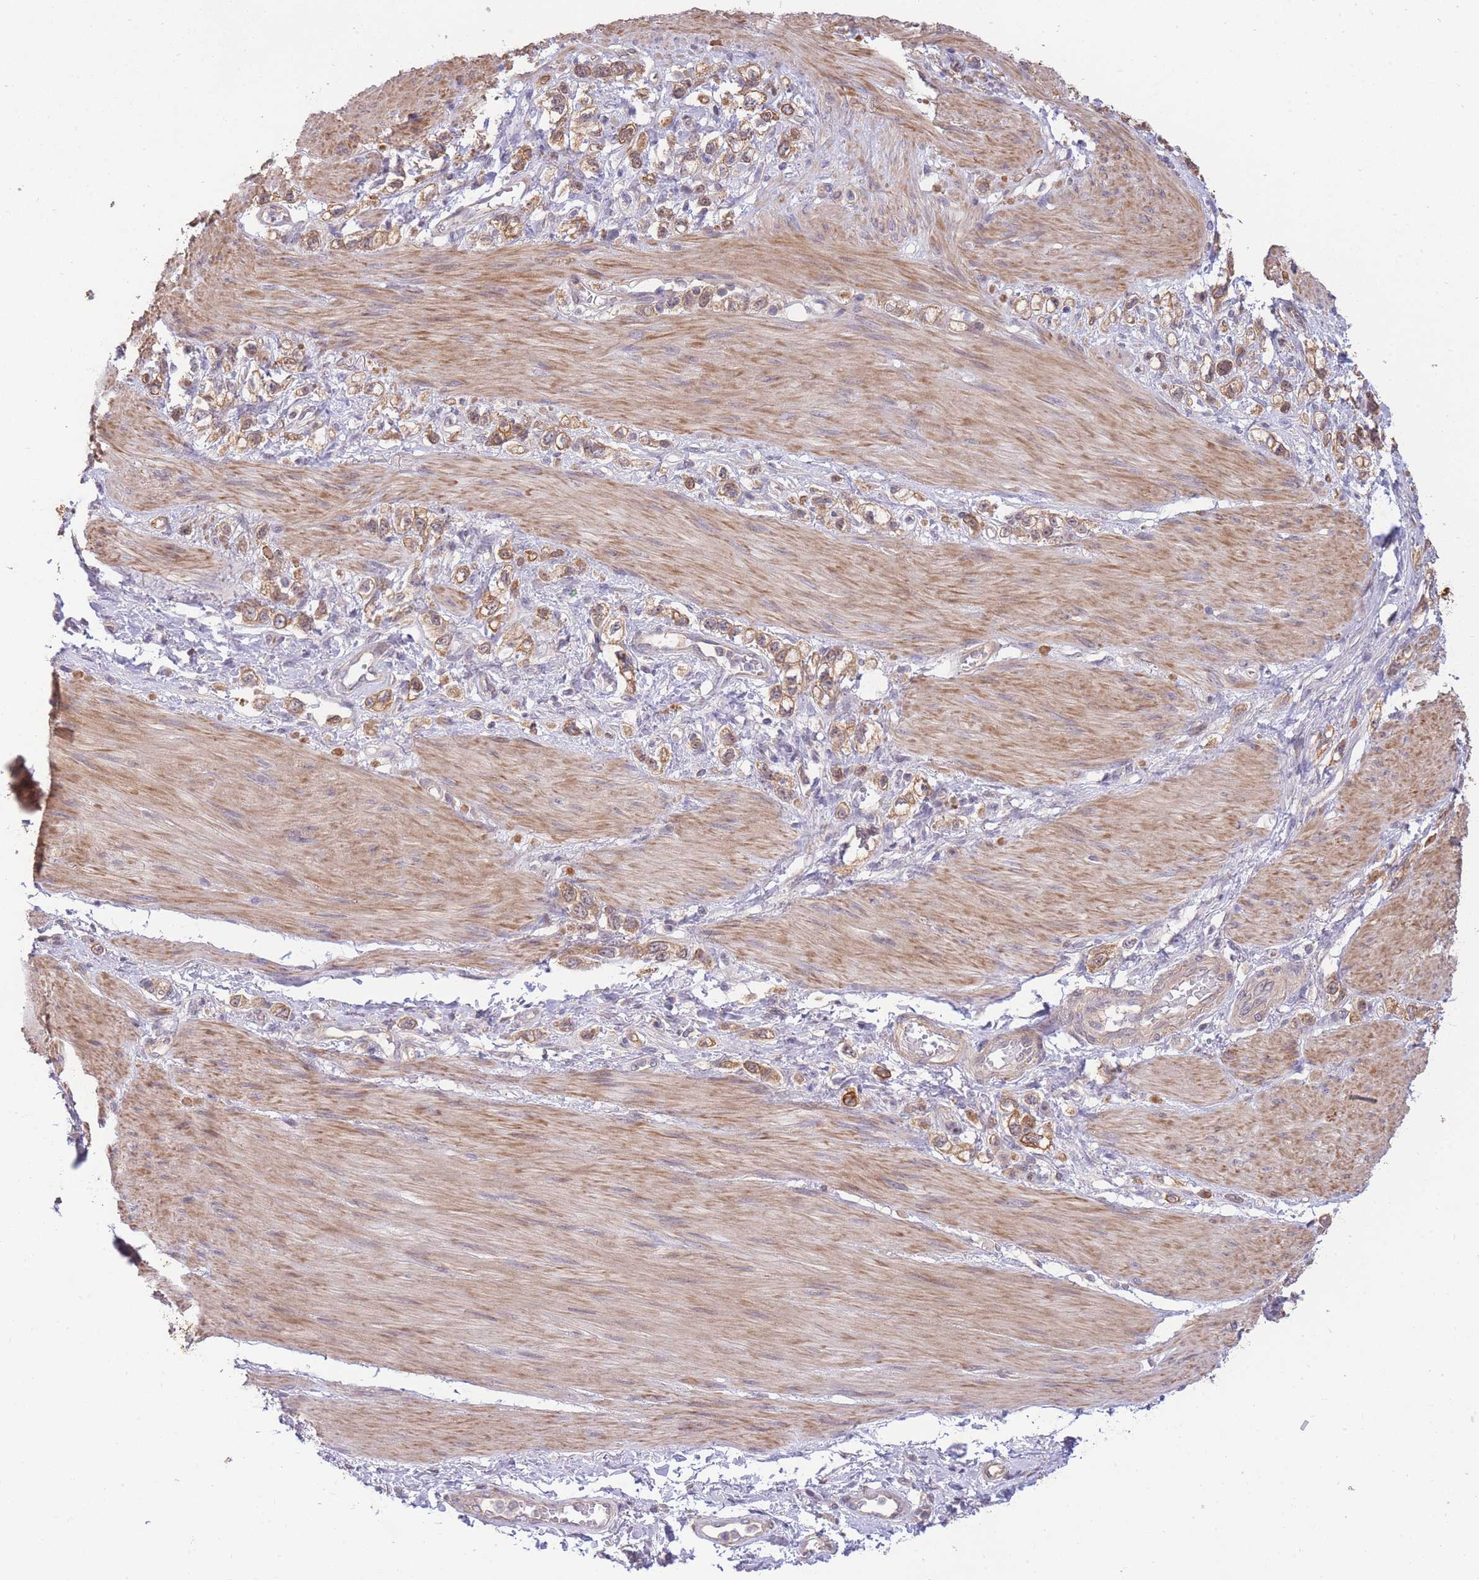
{"staining": {"intensity": "moderate", "quantity": ">75%", "location": "cytoplasmic/membranous"}, "tissue": "stomach cancer", "cell_type": "Tumor cells", "image_type": "cancer", "snomed": [{"axis": "morphology", "description": "Adenocarcinoma, NOS"}, {"axis": "topography", "description": "Stomach"}], "caption": "This is an image of IHC staining of adenocarcinoma (stomach), which shows moderate staining in the cytoplasmic/membranous of tumor cells.", "gene": "SMC6", "patient": {"sex": "female", "age": 65}}